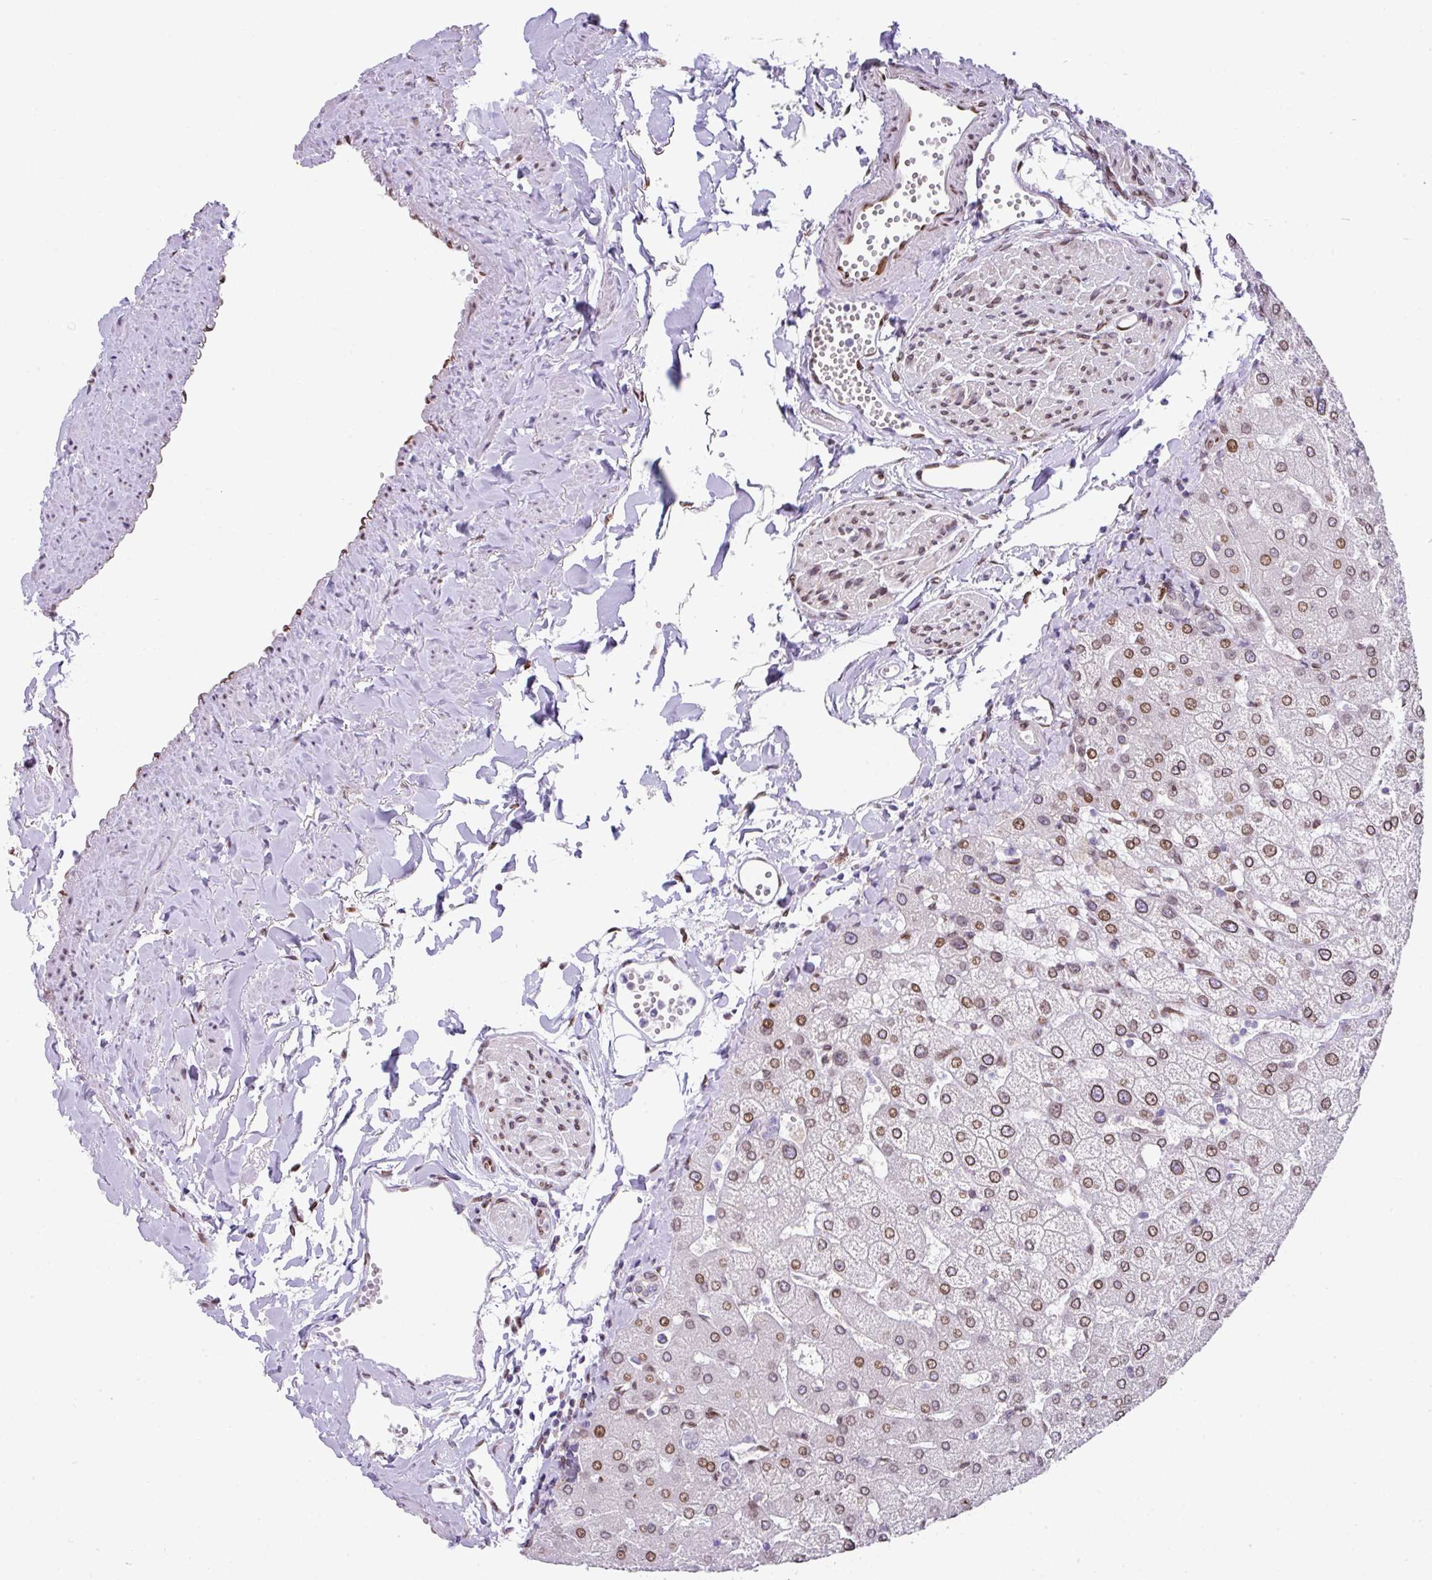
{"staining": {"intensity": "weak", "quantity": "<25%", "location": "cytoplasmic/membranous,nuclear"}, "tissue": "liver", "cell_type": "Cholangiocytes", "image_type": "normal", "snomed": [{"axis": "morphology", "description": "Normal tissue, NOS"}, {"axis": "topography", "description": "Liver"}], "caption": "Image shows no significant protein staining in cholangiocytes of unremarkable liver. (DAB IHC with hematoxylin counter stain).", "gene": "PLK1", "patient": {"sex": "female", "age": 54}}